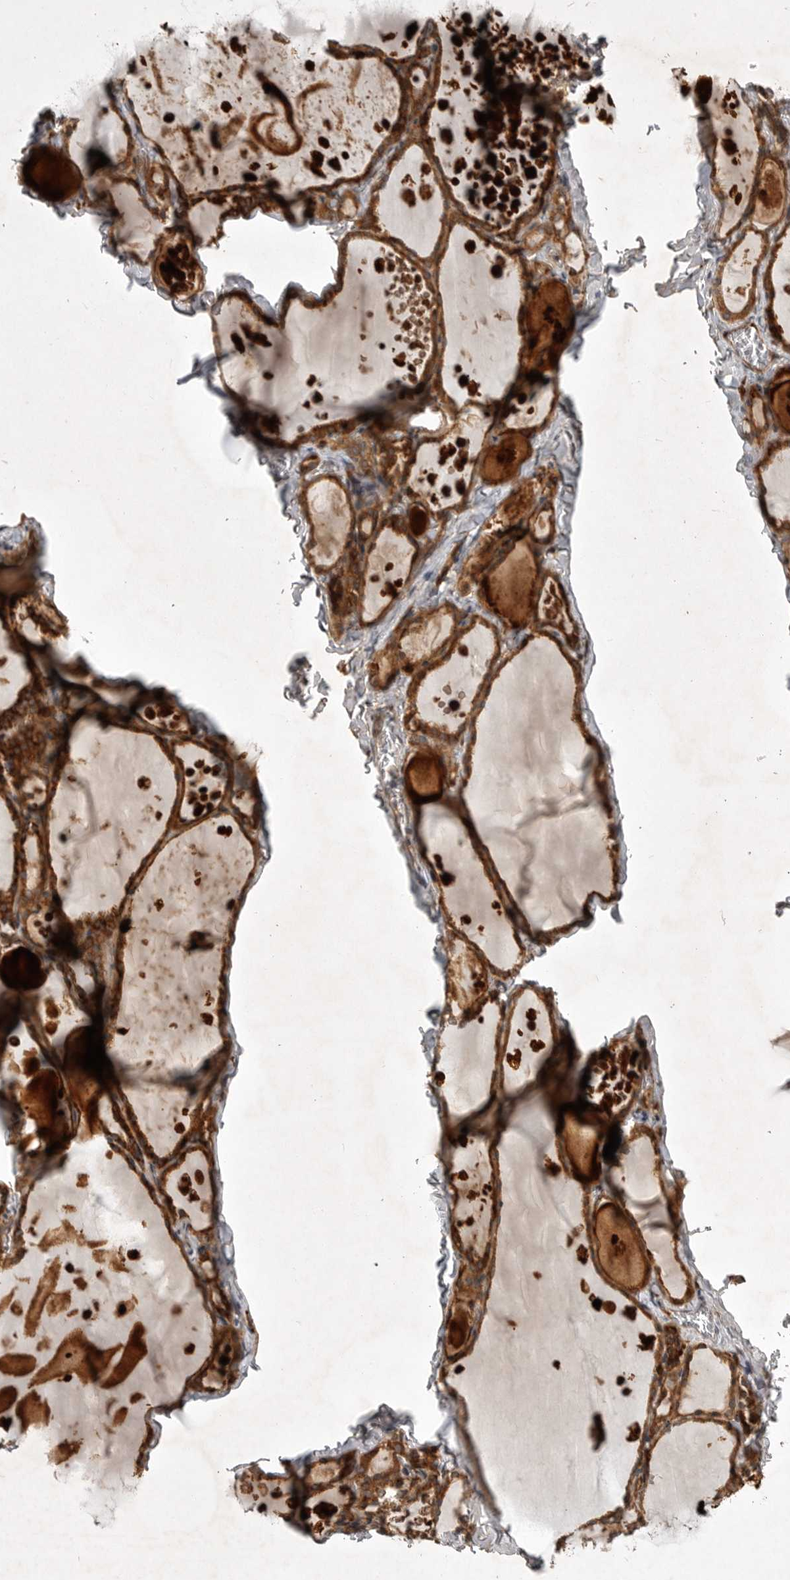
{"staining": {"intensity": "strong", "quantity": ">75%", "location": "cytoplasmic/membranous"}, "tissue": "thyroid gland", "cell_type": "Glandular cells", "image_type": "normal", "snomed": [{"axis": "morphology", "description": "Normal tissue, NOS"}, {"axis": "topography", "description": "Thyroid gland"}], "caption": "High-magnification brightfield microscopy of normal thyroid gland stained with DAB (3,3'-diaminobenzidine) (brown) and counterstained with hematoxylin (blue). glandular cells exhibit strong cytoplasmic/membranous staining is identified in approximately>75% of cells.", "gene": "GPR31", "patient": {"sex": "male", "age": 56}}